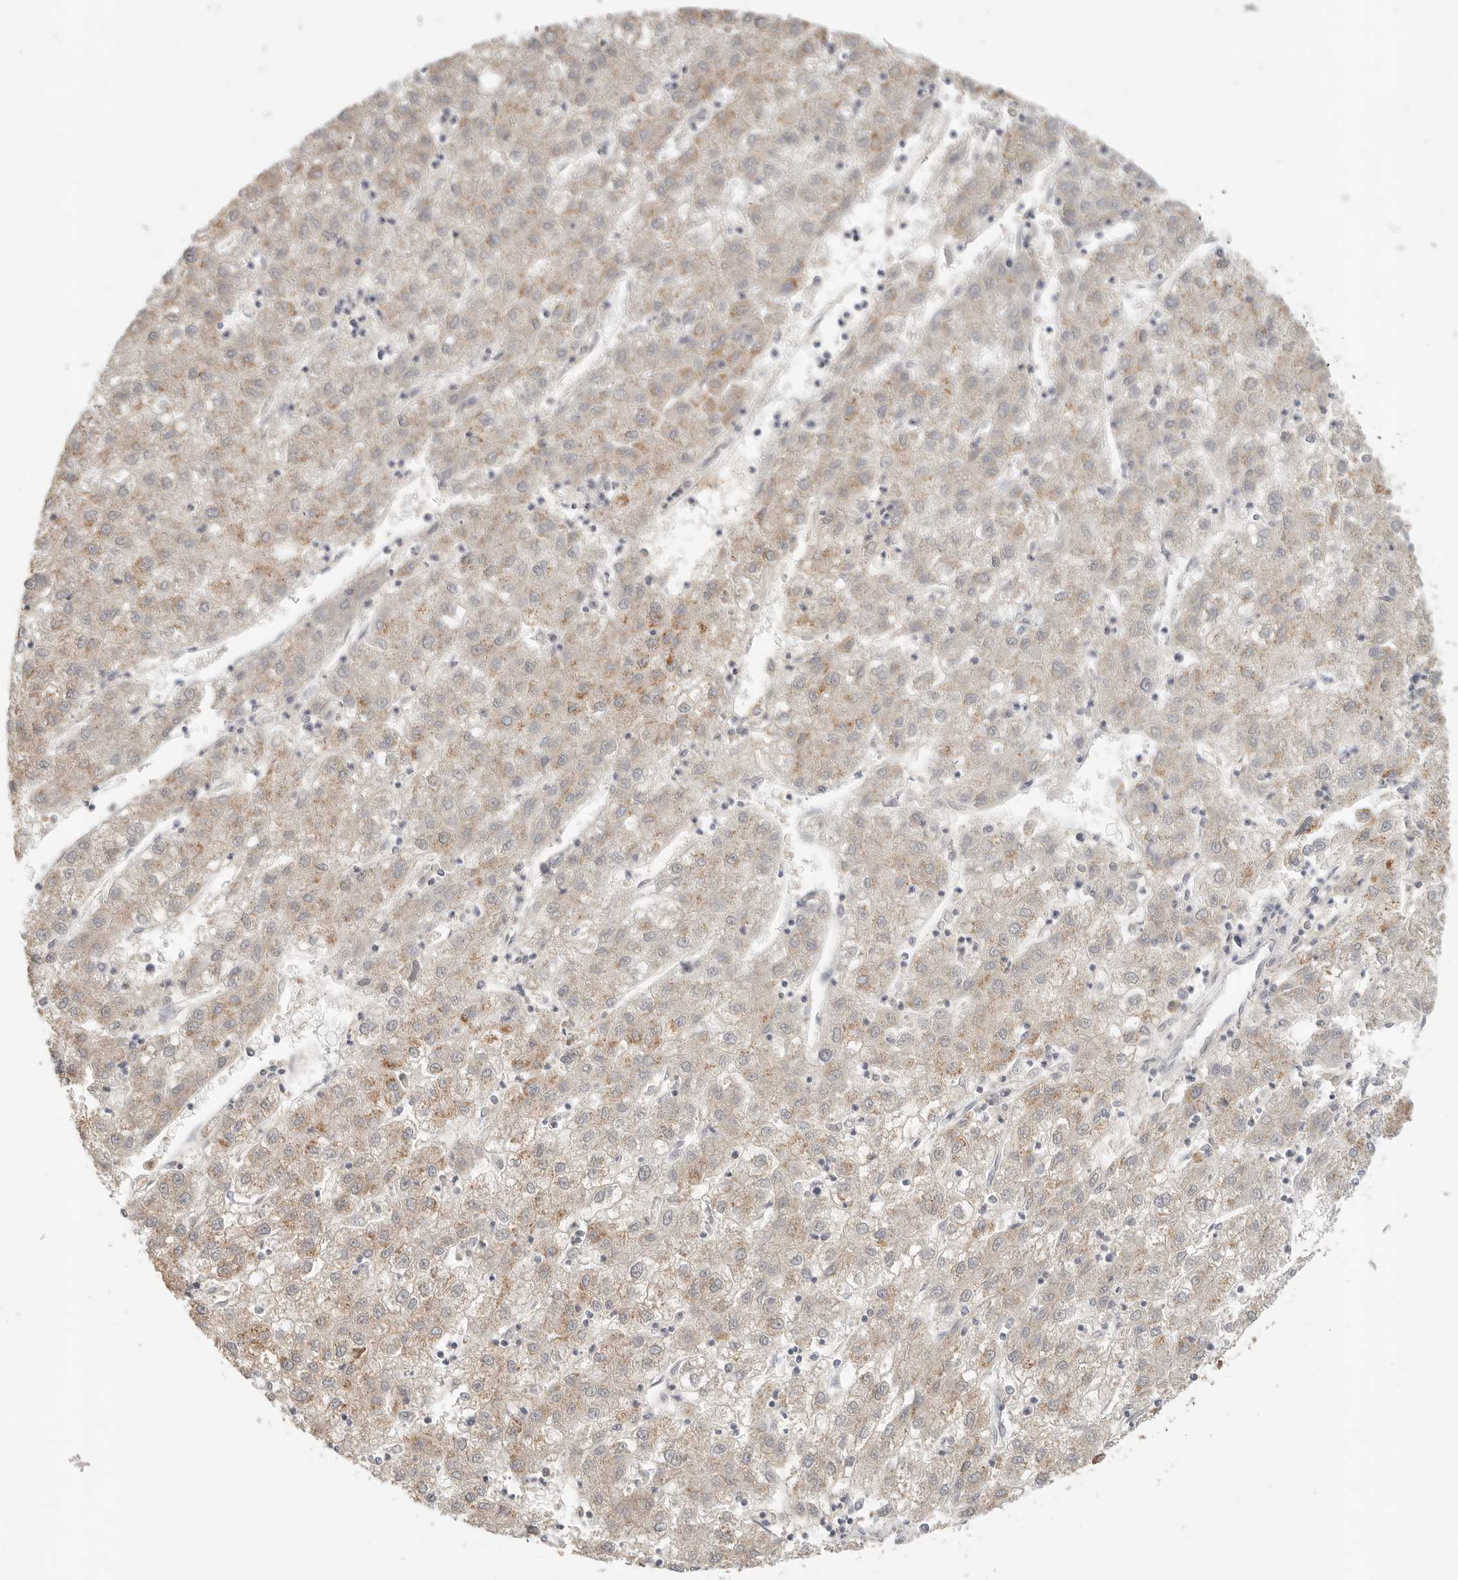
{"staining": {"intensity": "weak", "quantity": "25%-75%", "location": "cytoplasmic/membranous"}, "tissue": "liver cancer", "cell_type": "Tumor cells", "image_type": "cancer", "snomed": [{"axis": "morphology", "description": "Carcinoma, Hepatocellular, NOS"}, {"axis": "topography", "description": "Liver"}], "caption": "Liver hepatocellular carcinoma stained with a protein marker reveals weak staining in tumor cells.", "gene": "SLC25A36", "patient": {"sex": "male", "age": 72}}